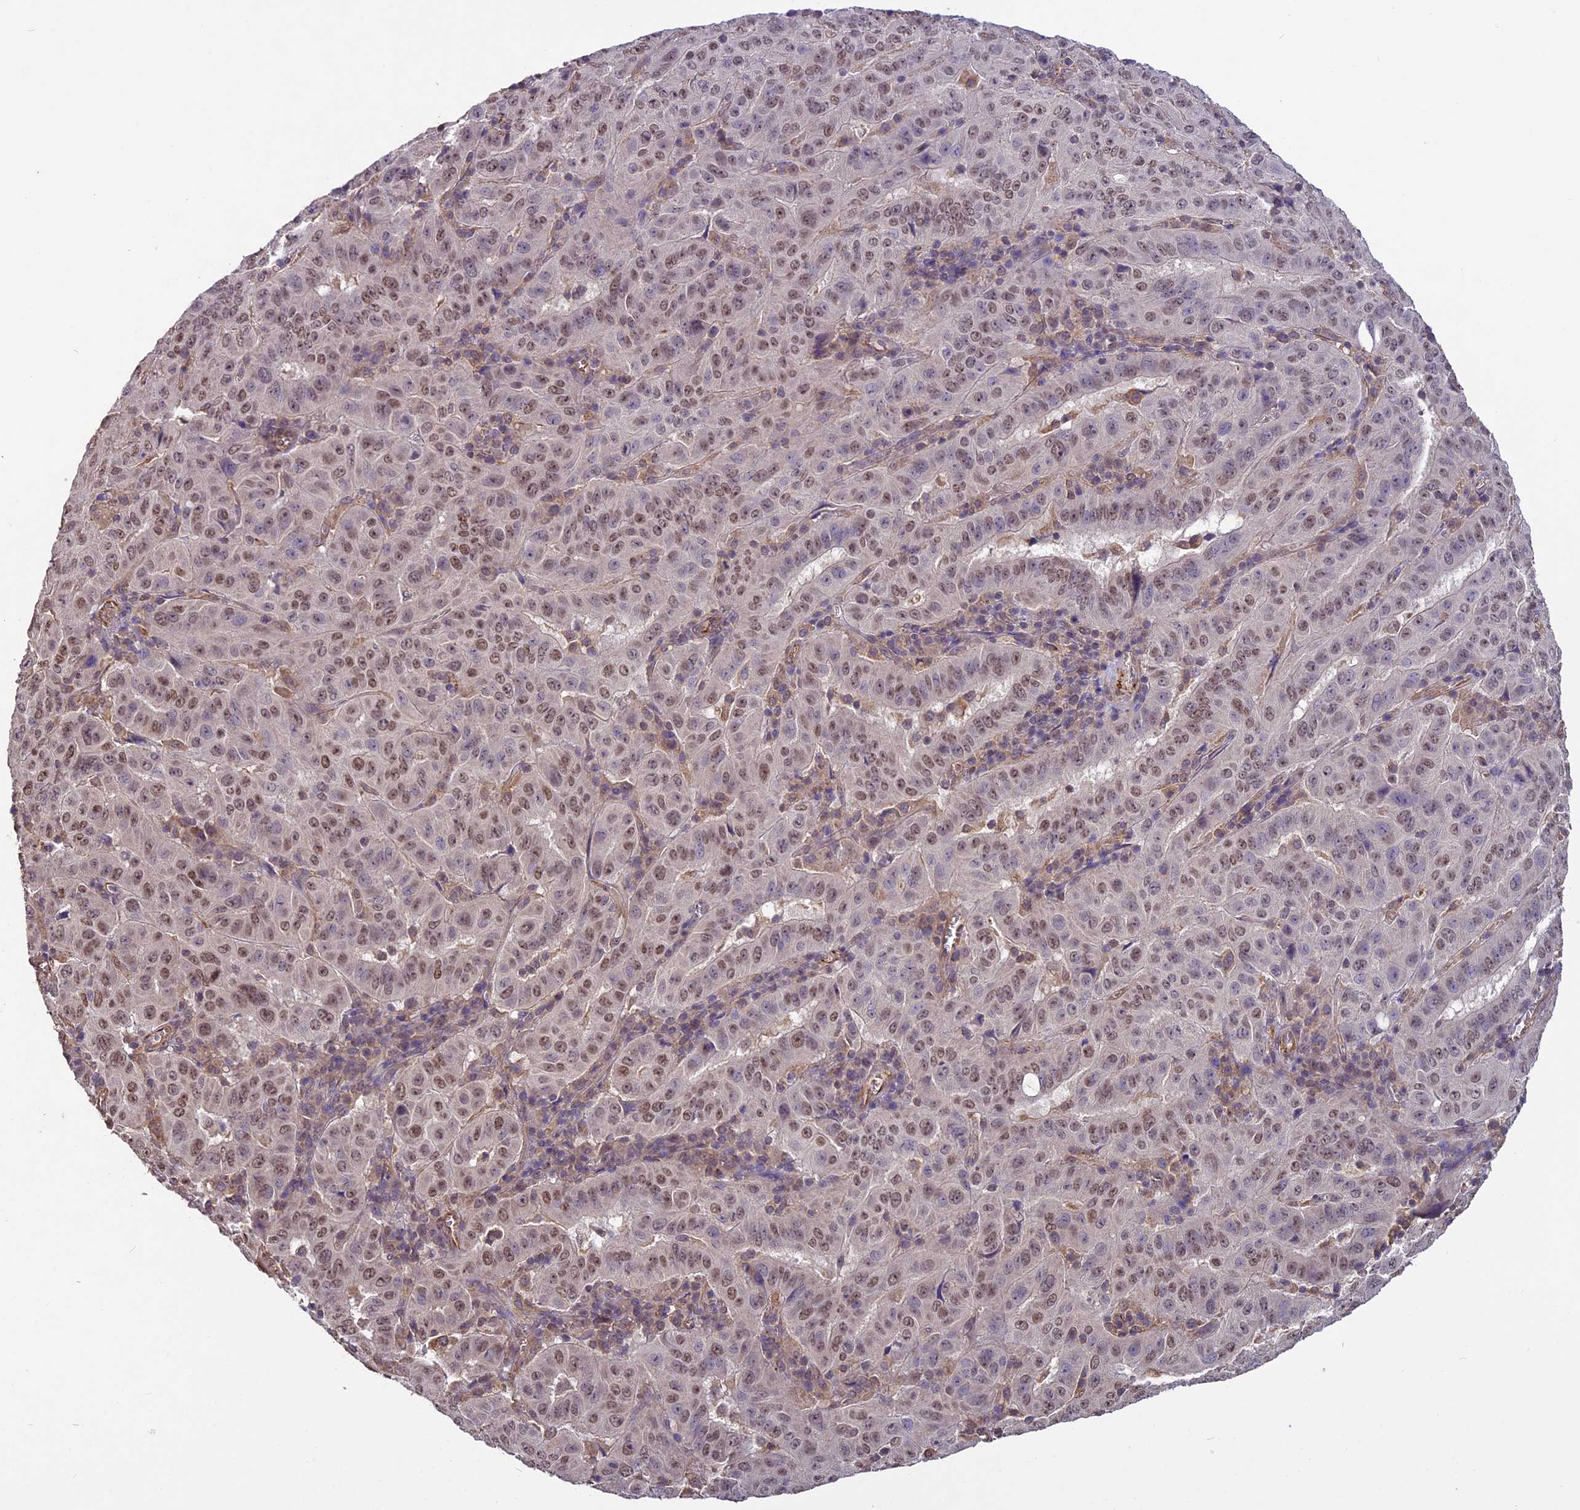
{"staining": {"intensity": "moderate", "quantity": ">75%", "location": "nuclear"}, "tissue": "pancreatic cancer", "cell_type": "Tumor cells", "image_type": "cancer", "snomed": [{"axis": "morphology", "description": "Adenocarcinoma, NOS"}, {"axis": "topography", "description": "Pancreas"}], "caption": "Immunohistochemistry image of human pancreatic cancer (adenocarcinoma) stained for a protein (brown), which reveals medium levels of moderate nuclear positivity in about >75% of tumor cells.", "gene": "C3orf70", "patient": {"sex": "male", "age": 63}}